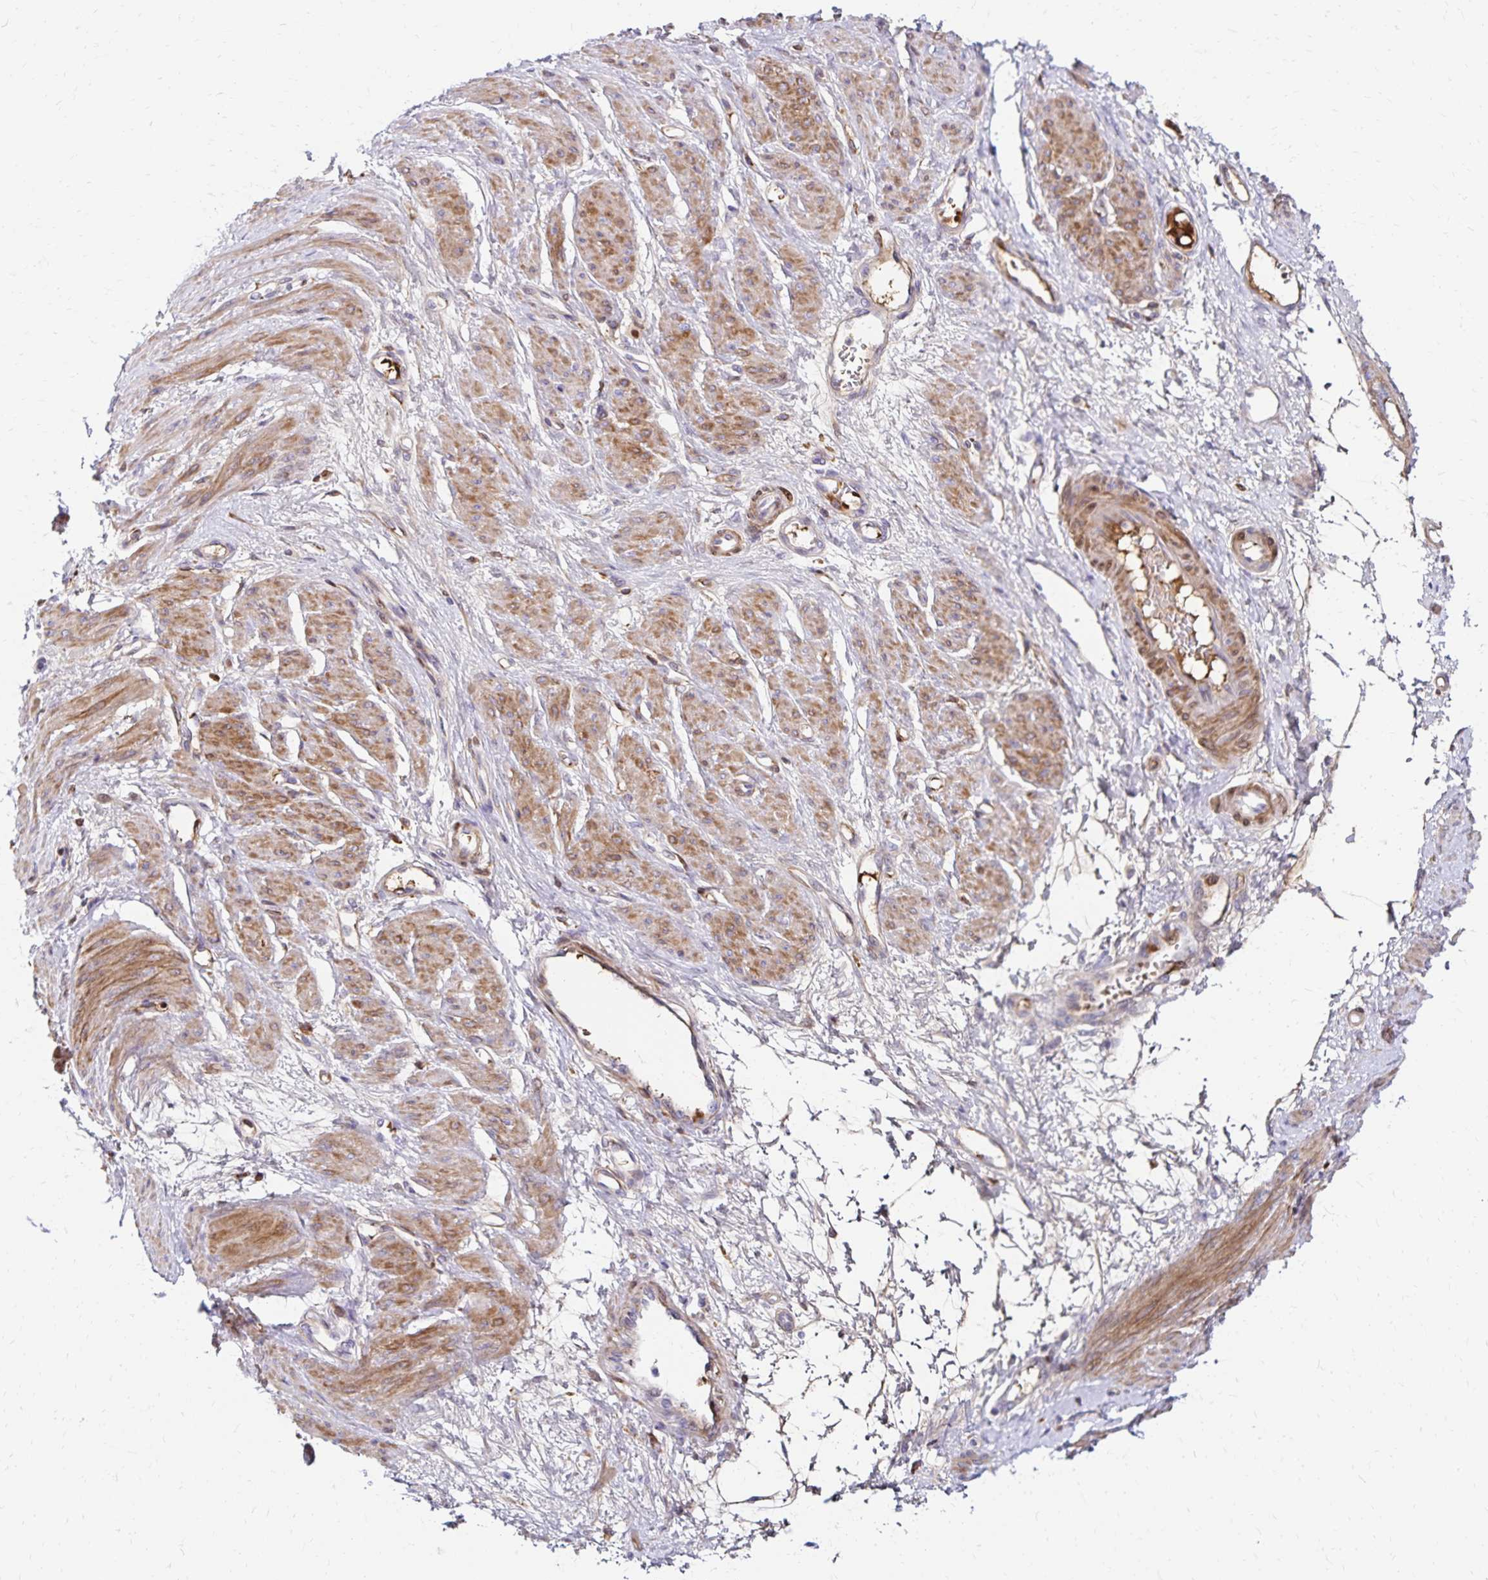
{"staining": {"intensity": "moderate", "quantity": "25%-75%", "location": "cytoplasmic/membranous"}, "tissue": "smooth muscle", "cell_type": "Smooth muscle cells", "image_type": "normal", "snomed": [{"axis": "morphology", "description": "Normal tissue, NOS"}, {"axis": "topography", "description": "Smooth muscle"}, {"axis": "topography", "description": "Uterus"}], "caption": "DAB (3,3'-diaminobenzidine) immunohistochemical staining of benign smooth muscle shows moderate cytoplasmic/membranous protein positivity in approximately 25%-75% of smooth muscle cells. Nuclei are stained in blue.", "gene": "NECAP1", "patient": {"sex": "female", "age": 39}}